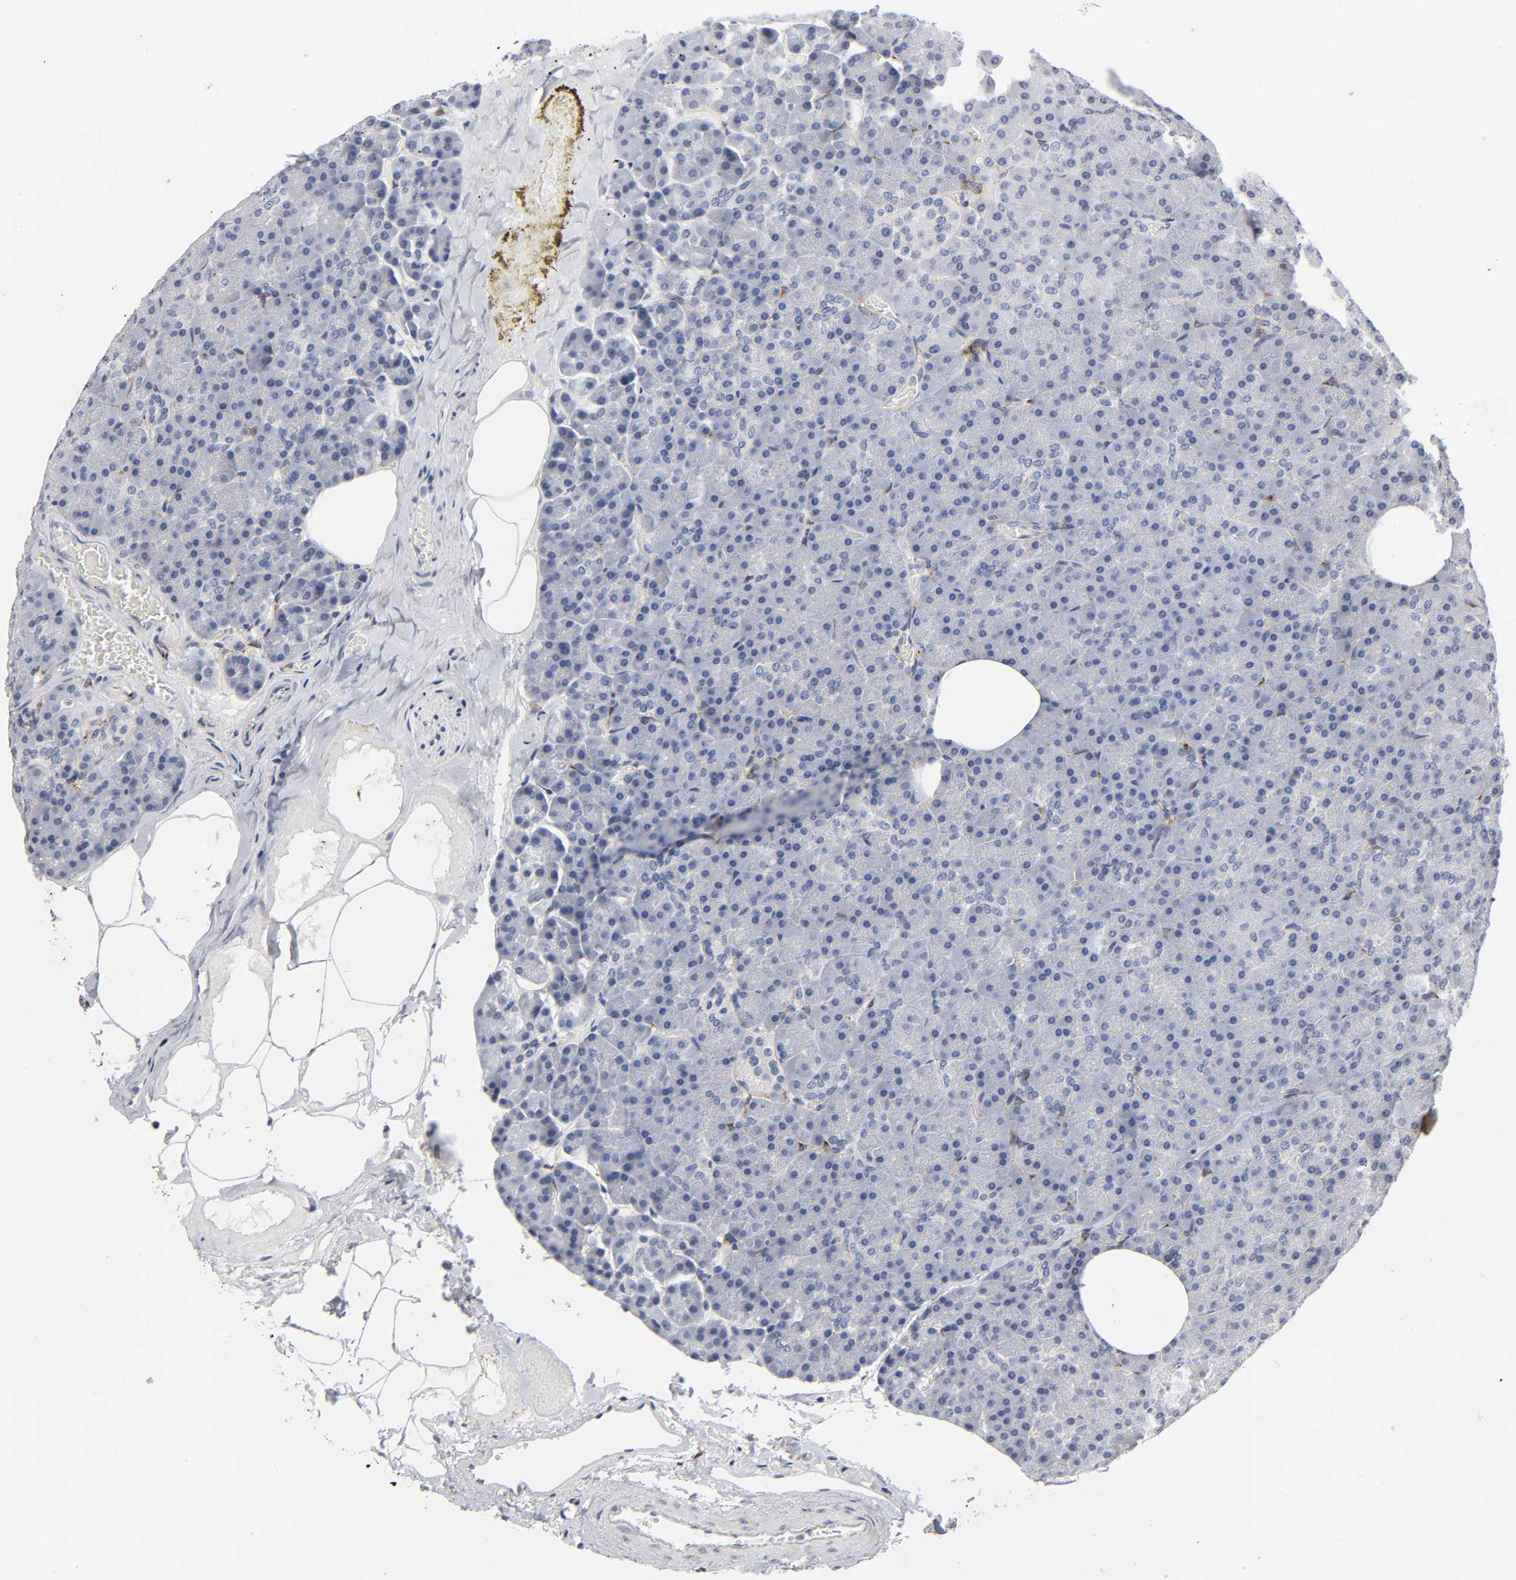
{"staining": {"intensity": "negative", "quantity": "none", "location": "none"}, "tissue": "pancreas", "cell_type": "Exocrine glandular cells", "image_type": "normal", "snomed": [{"axis": "morphology", "description": "Normal tissue, NOS"}, {"axis": "topography", "description": "Pancreas"}], "caption": "This is a micrograph of immunohistochemistry (IHC) staining of normal pancreas, which shows no expression in exocrine glandular cells.", "gene": "LRP1", "patient": {"sex": "female", "age": 35}}